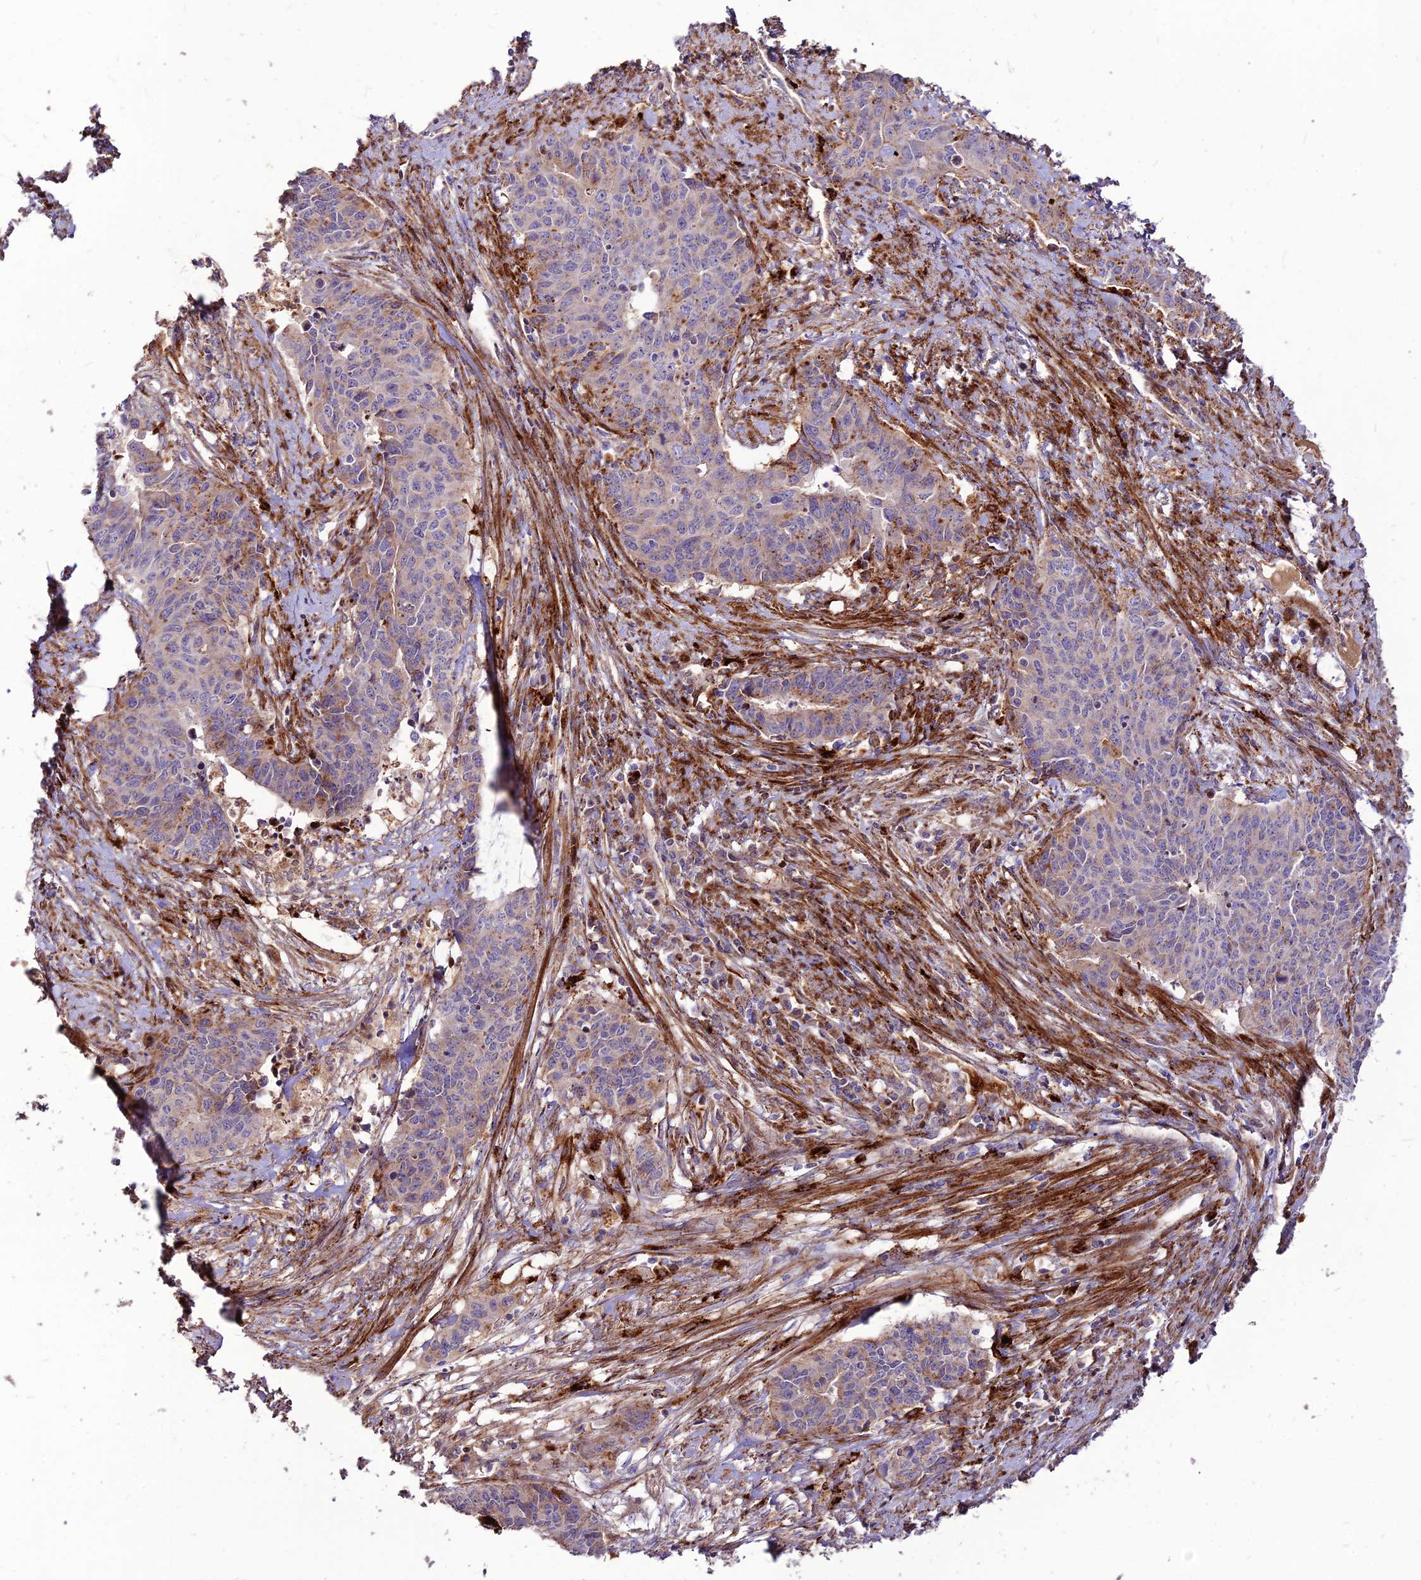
{"staining": {"intensity": "moderate", "quantity": "<25%", "location": "cytoplasmic/membranous"}, "tissue": "endometrial cancer", "cell_type": "Tumor cells", "image_type": "cancer", "snomed": [{"axis": "morphology", "description": "Adenocarcinoma, NOS"}, {"axis": "topography", "description": "Endometrium"}], "caption": "Tumor cells display low levels of moderate cytoplasmic/membranous positivity in approximately <25% of cells in human endometrial cancer. (Brightfield microscopy of DAB IHC at high magnification).", "gene": "RIMOC1", "patient": {"sex": "female", "age": 59}}